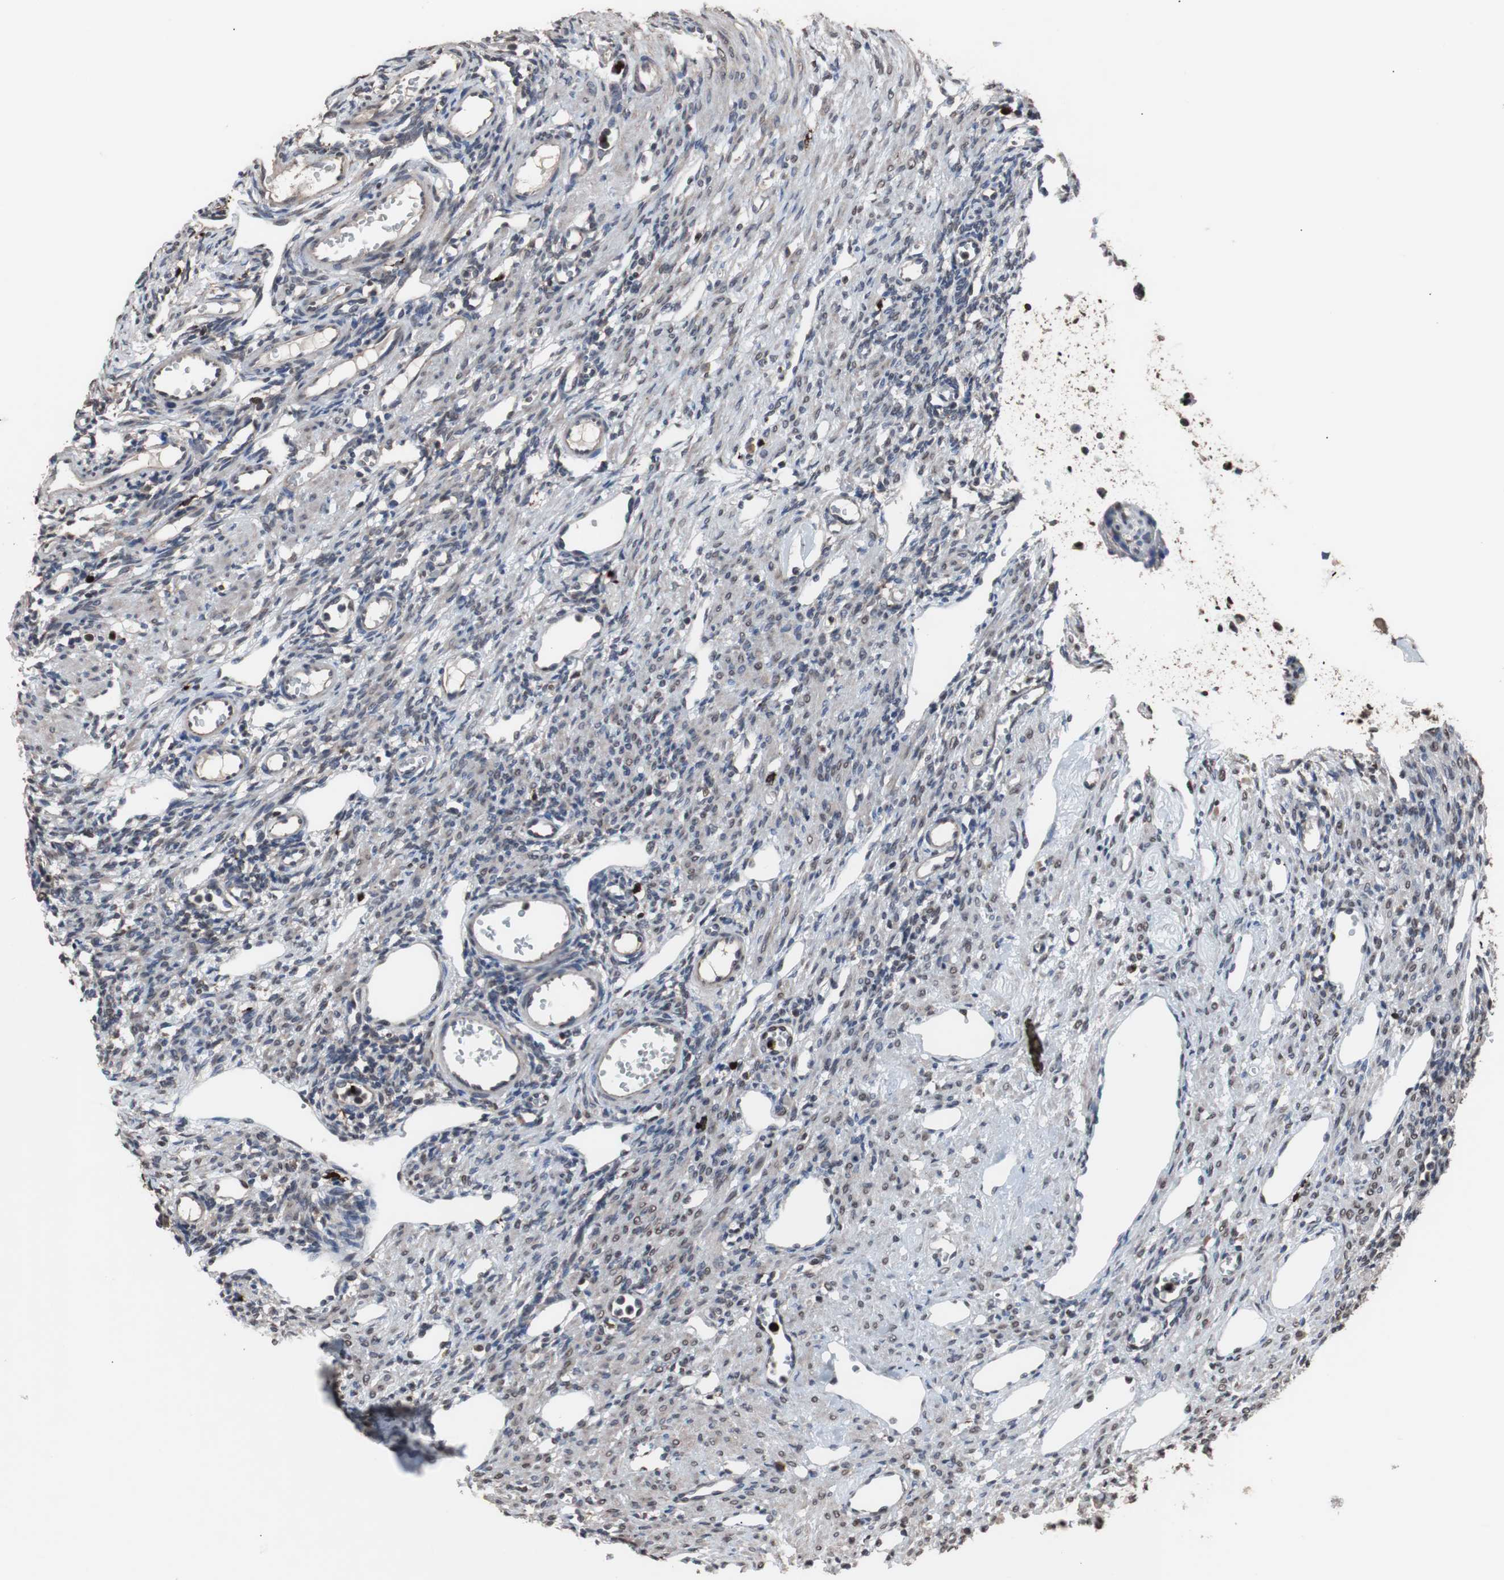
{"staining": {"intensity": "weak", "quantity": "25%-75%", "location": "nuclear"}, "tissue": "ovary", "cell_type": "Ovarian stroma cells", "image_type": "normal", "snomed": [{"axis": "morphology", "description": "Normal tissue, NOS"}, {"axis": "topography", "description": "Ovary"}], "caption": "Protein staining of normal ovary exhibits weak nuclear positivity in approximately 25%-75% of ovarian stroma cells.", "gene": "MED27", "patient": {"sex": "female", "age": 33}}